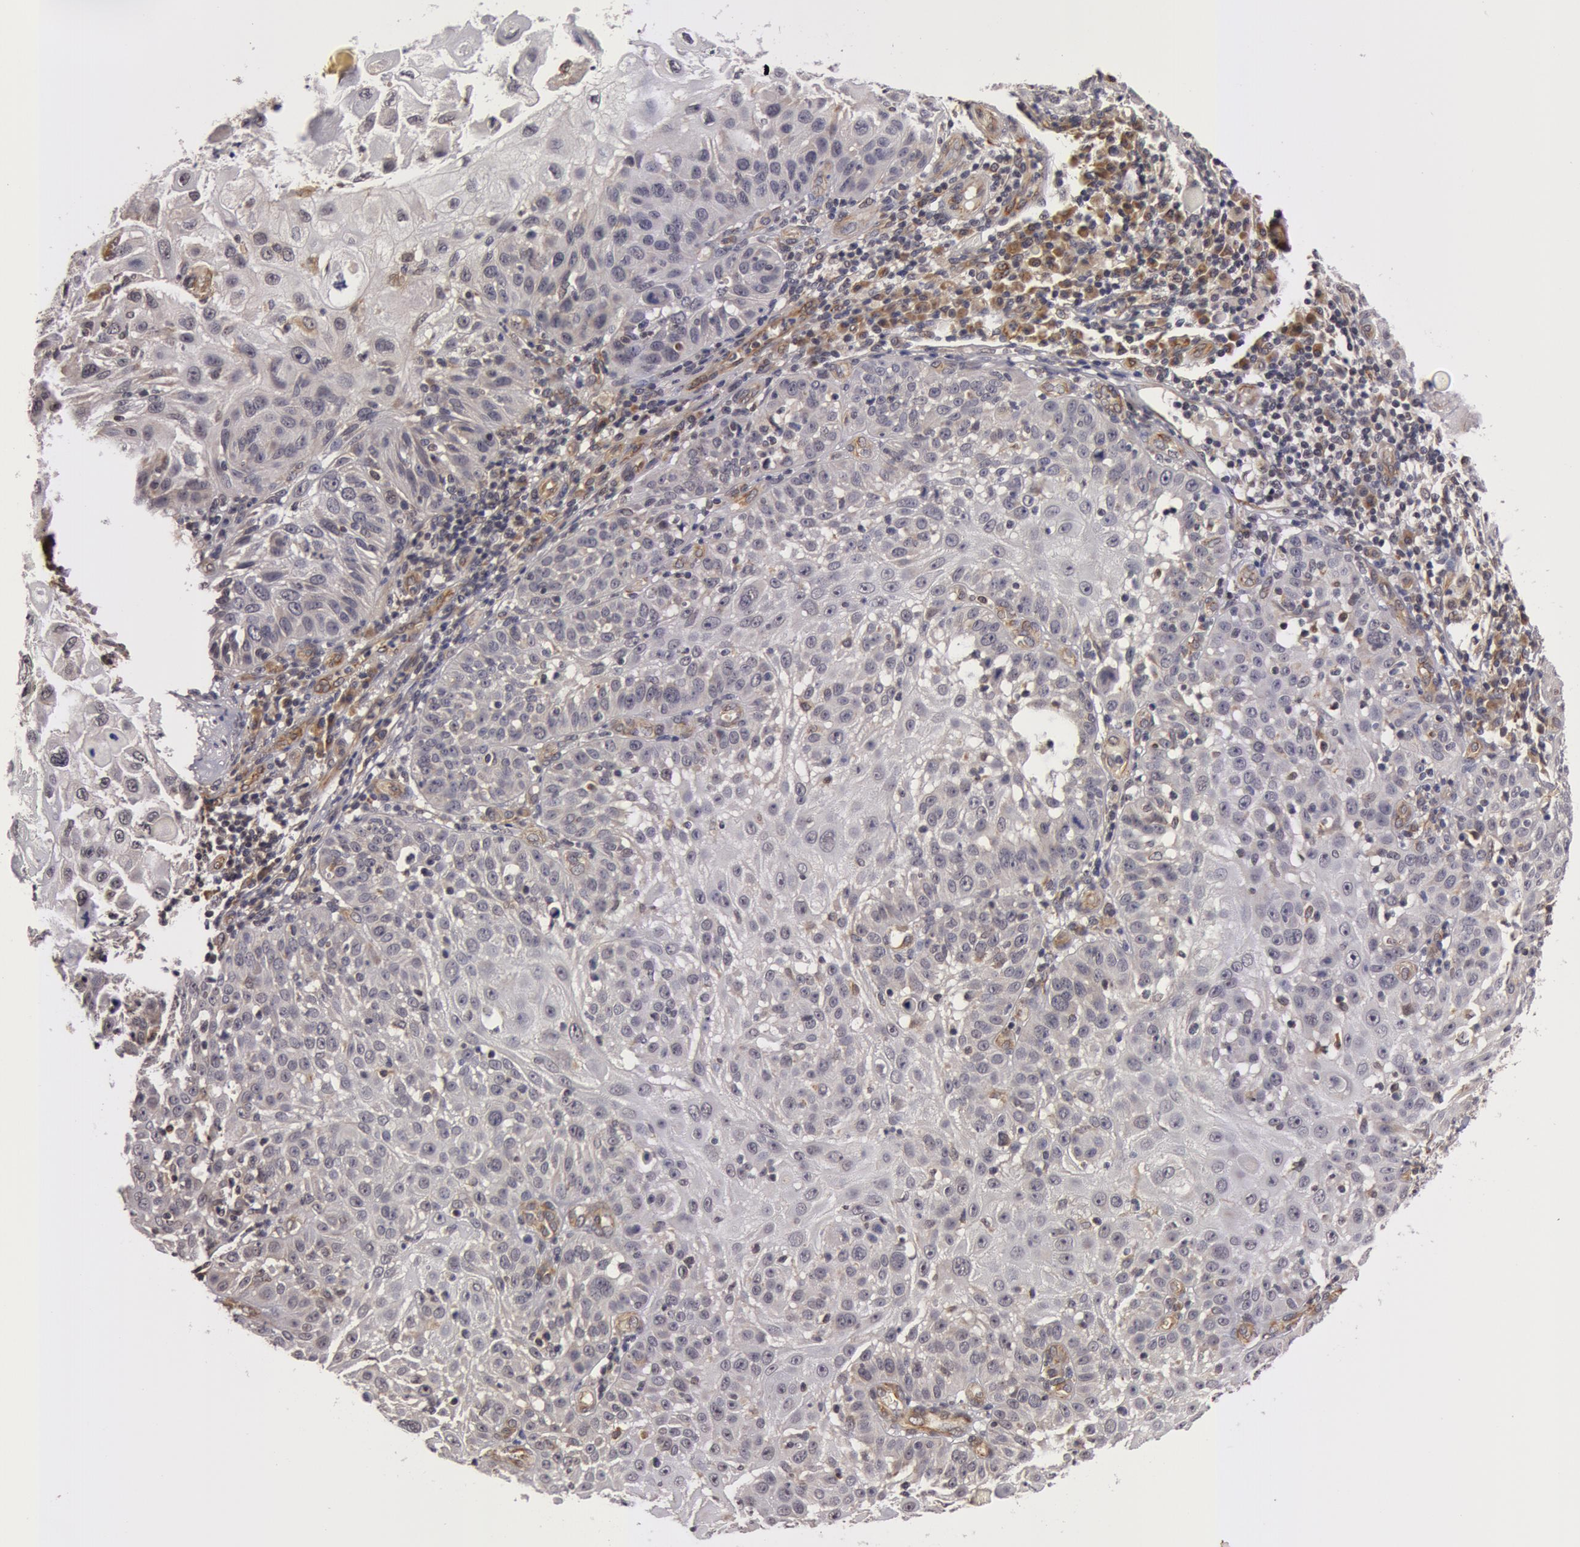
{"staining": {"intensity": "negative", "quantity": "none", "location": "none"}, "tissue": "skin cancer", "cell_type": "Tumor cells", "image_type": "cancer", "snomed": [{"axis": "morphology", "description": "Squamous cell carcinoma, NOS"}, {"axis": "topography", "description": "Skin"}], "caption": "DAB immunohistochemical staining of squamous cell carcinoma (skin) shows no significant positivity in tumor cells.", "gene": "SYTL4", "patient": {"sex": "female", "age": 89}}